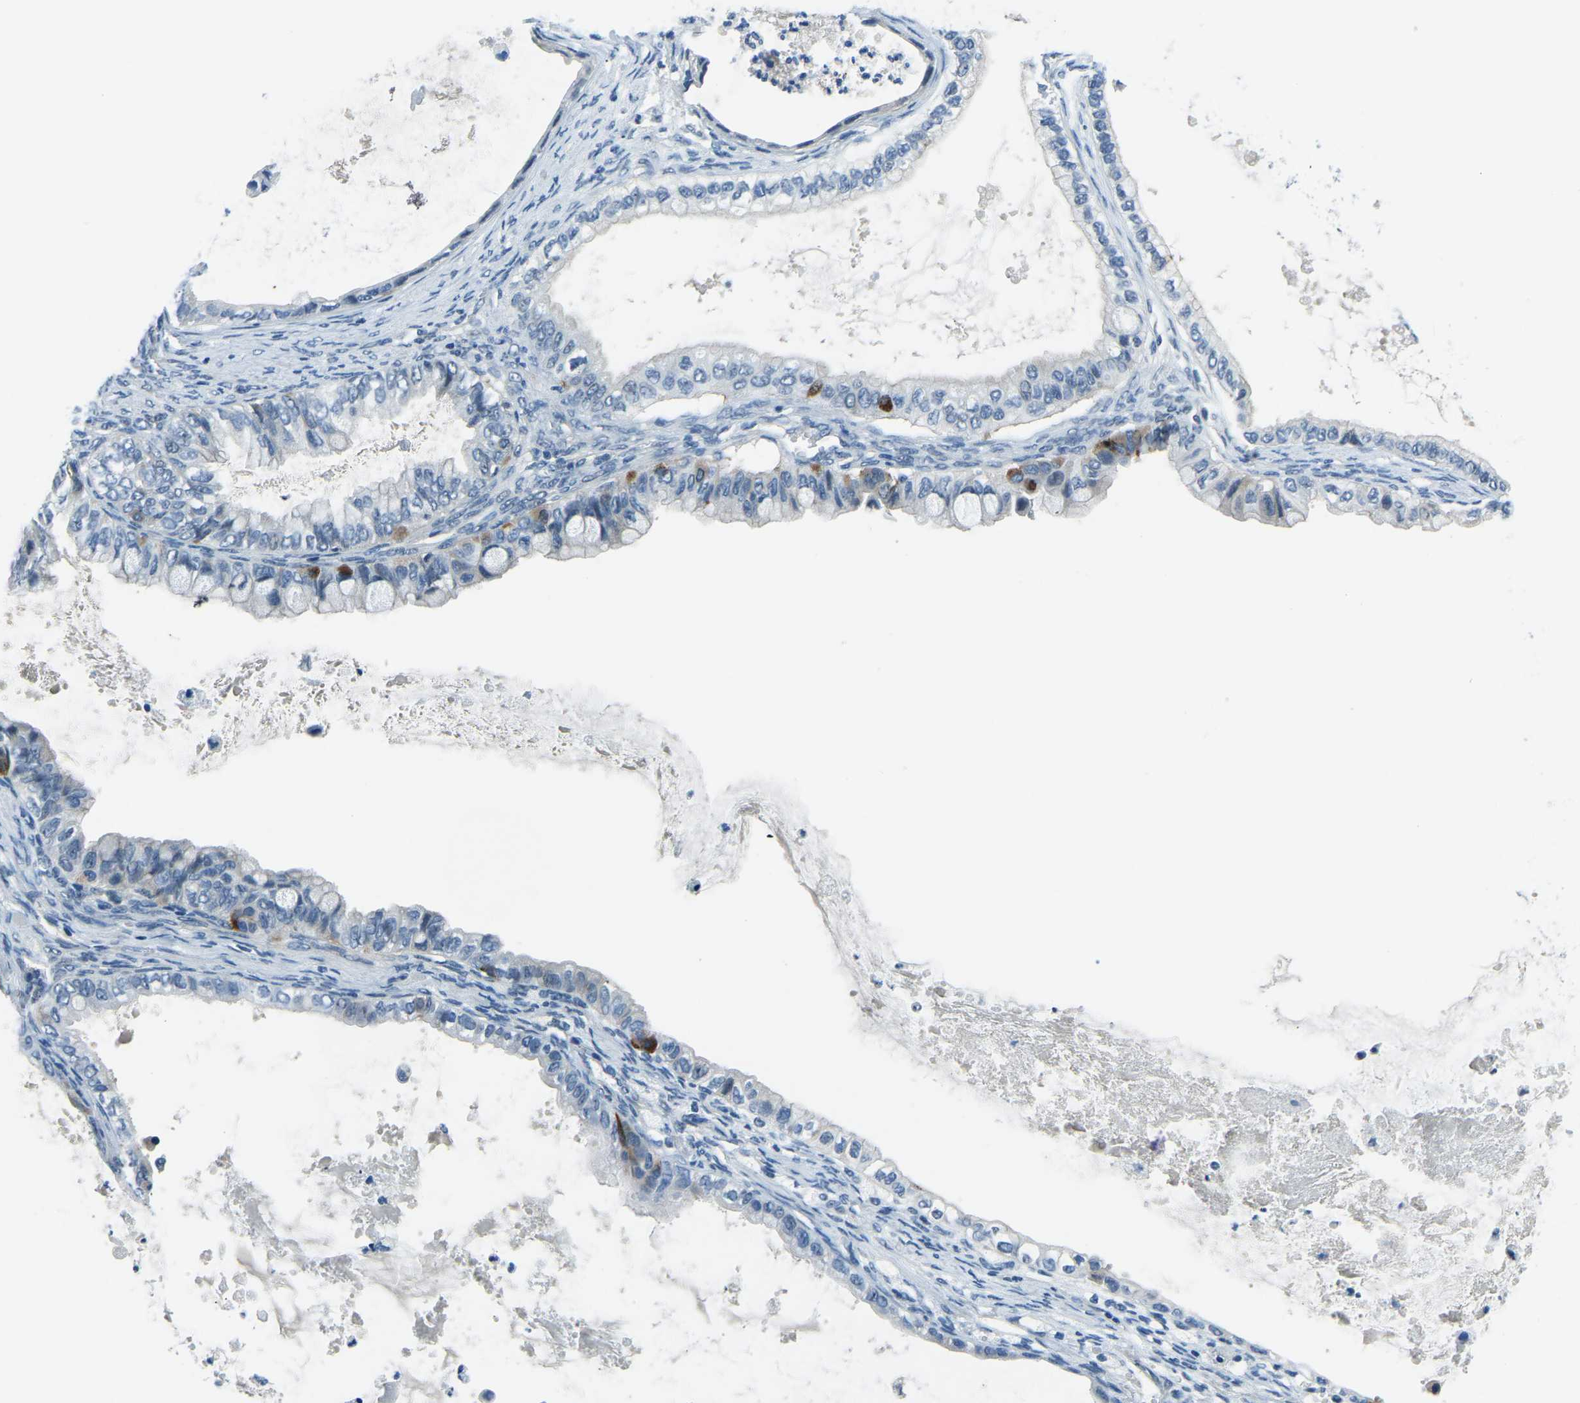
{"staining": {"intensity": "strong", "quantity": "<25%", "location": "cytoplasmic/membranous"}, "tissue": "ovarian cancer", "cell_type": "Tumor cells", "image_type": "cancer", "snomed": [{"axis": "morphology", "description": "Cystadenocarcinoma, mucinous, NOS"}, {"axis": "topography", "description": "Ovary"}], "caption": "Strong cytoplasmic/membranous positivity is appreciated in about <25% of tumor cells in ovarian cancer.", "gene": "RRP1", "patient": {"sex": "female", "age": 80}}